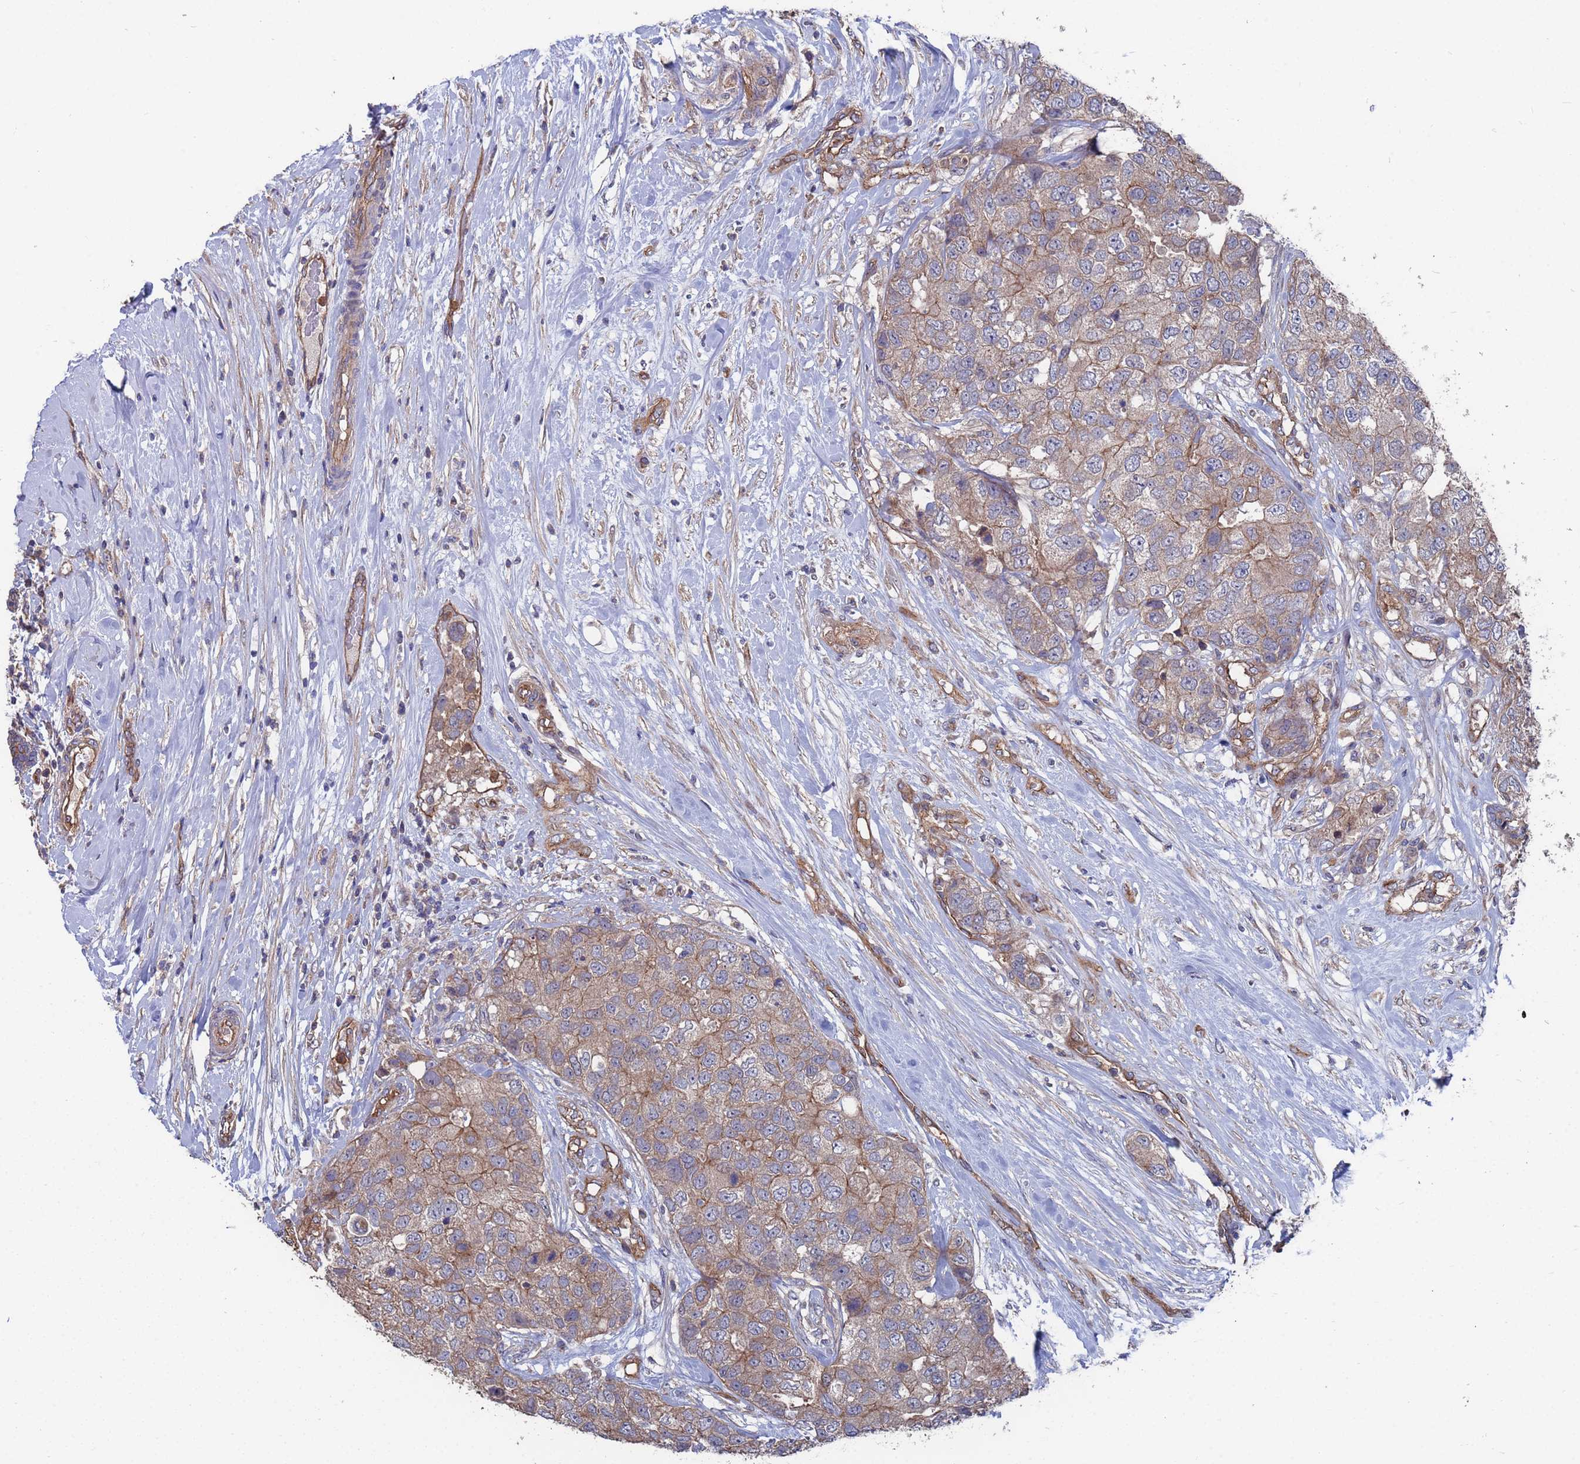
{"staining": {"intensity": "weak", "quantity": "25%-75%", "location": "cytoplasmic/membranous"}, "tissue": "breast cancer", "cell_type": "Tumor cells", "image_type": "cancer", "snomed": [{"axis": "morphology", "description": "Duct carcinoma"}, {"axis": "topography", "description": "Breast"}], "caption": "Breast intraductal carcinoma stained with immunohistochemistry reveals weak cytoplasmic/membranous positivity in approximately 25%-75% of tumor cells. (IHC, brightfield microscopy, high magnification).", "gene": "NDUFAF6", "patient": {"sex": "female", "age": 62}}